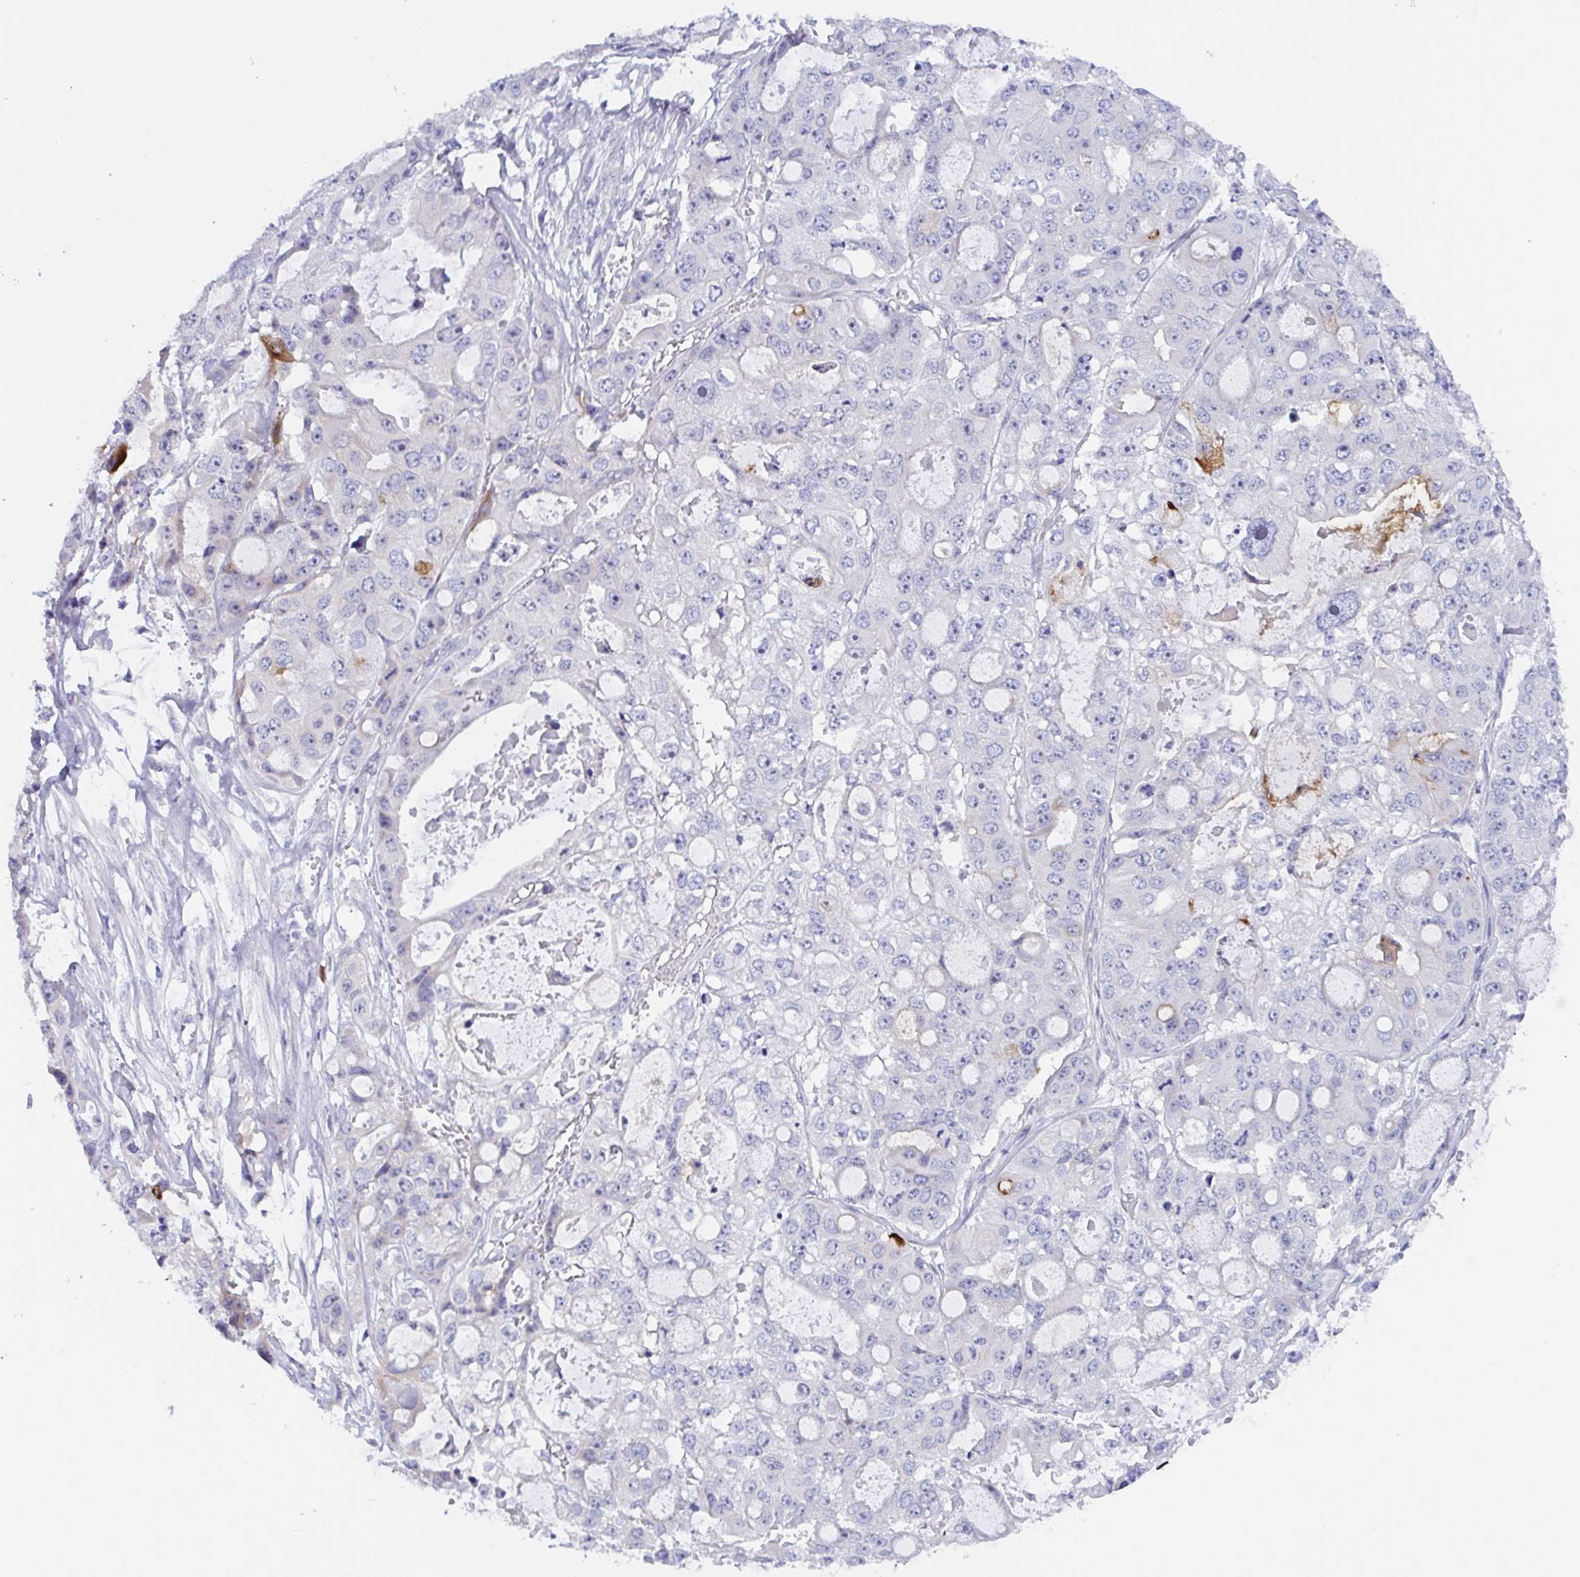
{"staining": {"intensity": "negative", "quantity": "none", "location": "none"}, "tissue": "ovarian cancer", "cell_type": "Tumor cells", "image_type": "cancer", "snomed": [{"axis": "morphology", "description": "Cystadenocarcinoma, serous, NOS"}, {"axis": "topography", "description": "Ovary"}], "caption": "This is an IHC image of human ovarian cancer (serous cystadenocarcinoma). There is no expression in tumor cells.", "gene": "MUCL3", "patient": {"sex": "female", "age": 56}}